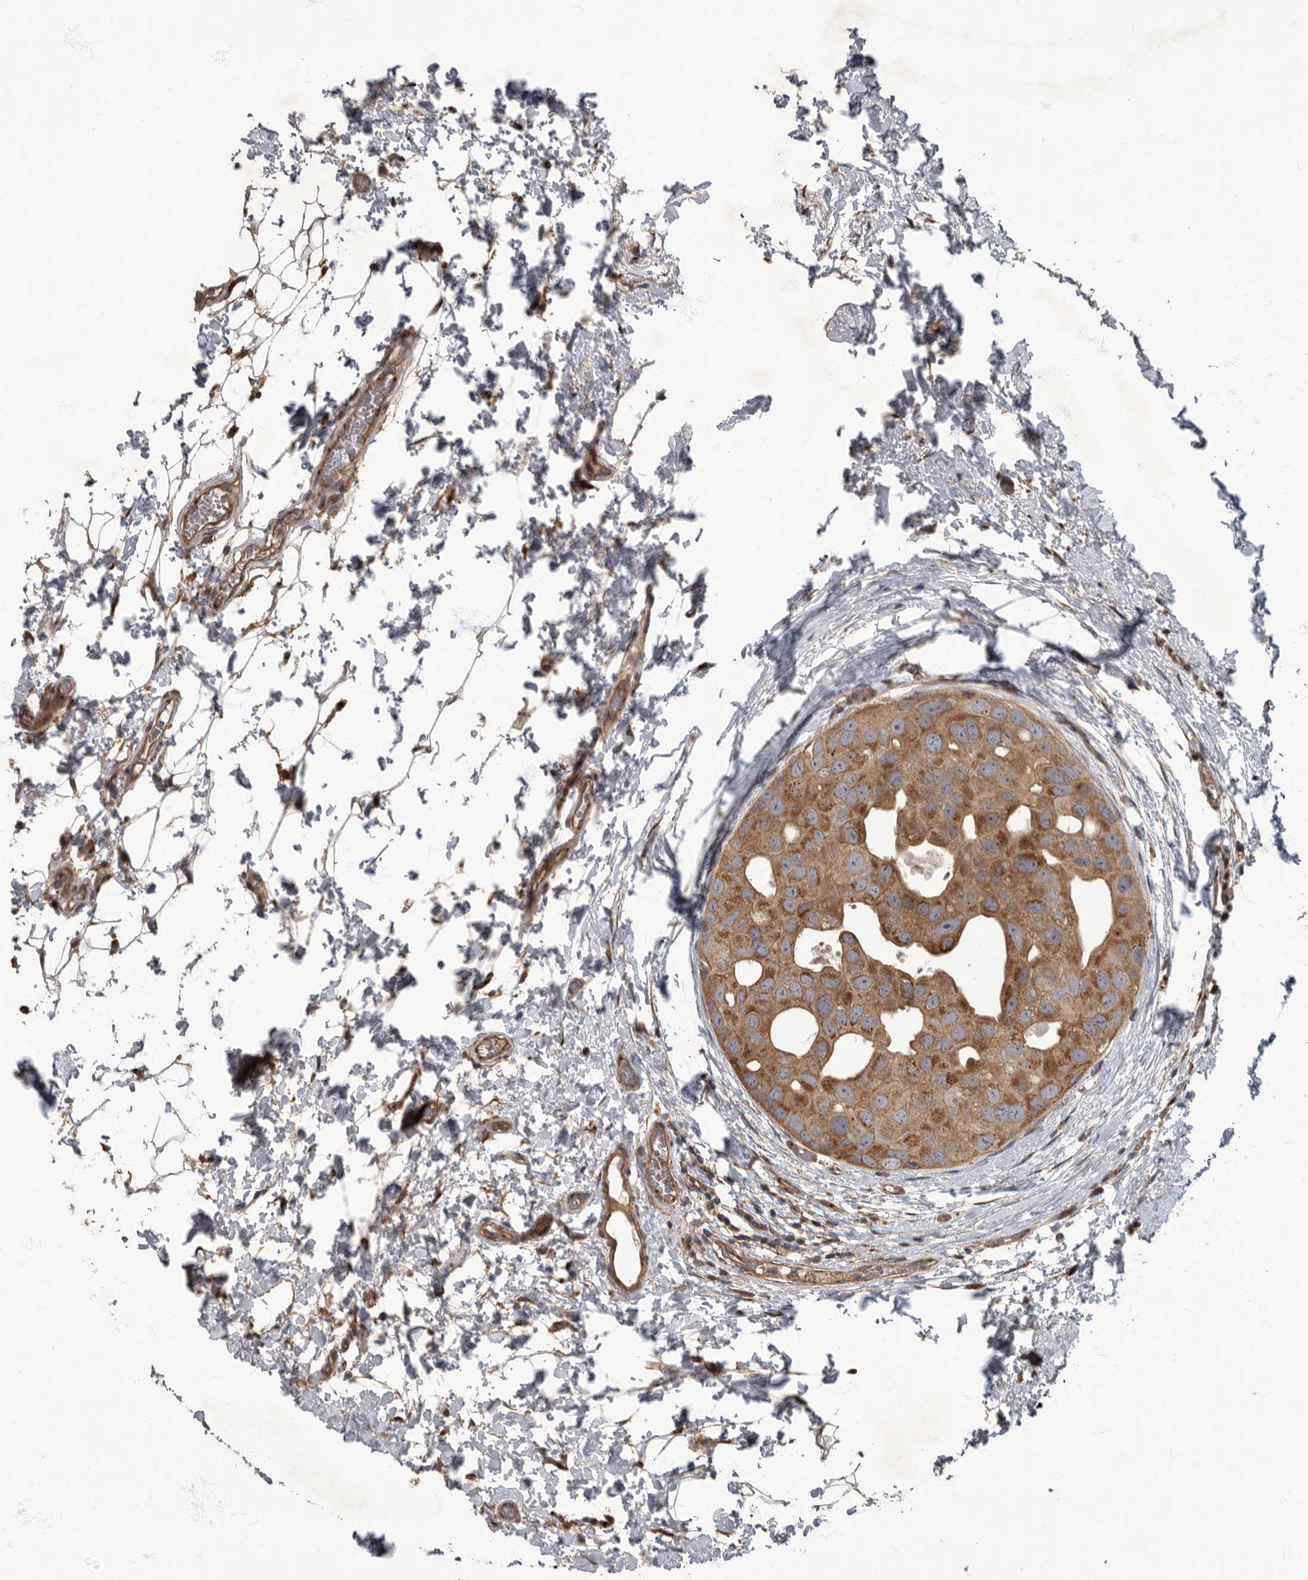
{"staining": {"intensity": "moderate", "quantity": ">75%", "location": "cytoplasmic/membranous"}, "tissue": "breast cancer", "cell_type": "Tumor cells", "image_type": "cancer", "snomed": [{"axis": "morphology", "description": "Duct carcinoma"}, {"axis": "topography", "description": "Breast"}], "caption": "Protein expression analysis of intraductal carcinoma (breast) reveals moderate cytoplasmic/membranous staining in approximately >75% of tumor cells.", "gene": "IQCK", "patient": {"sex": "female", "age": 62}}